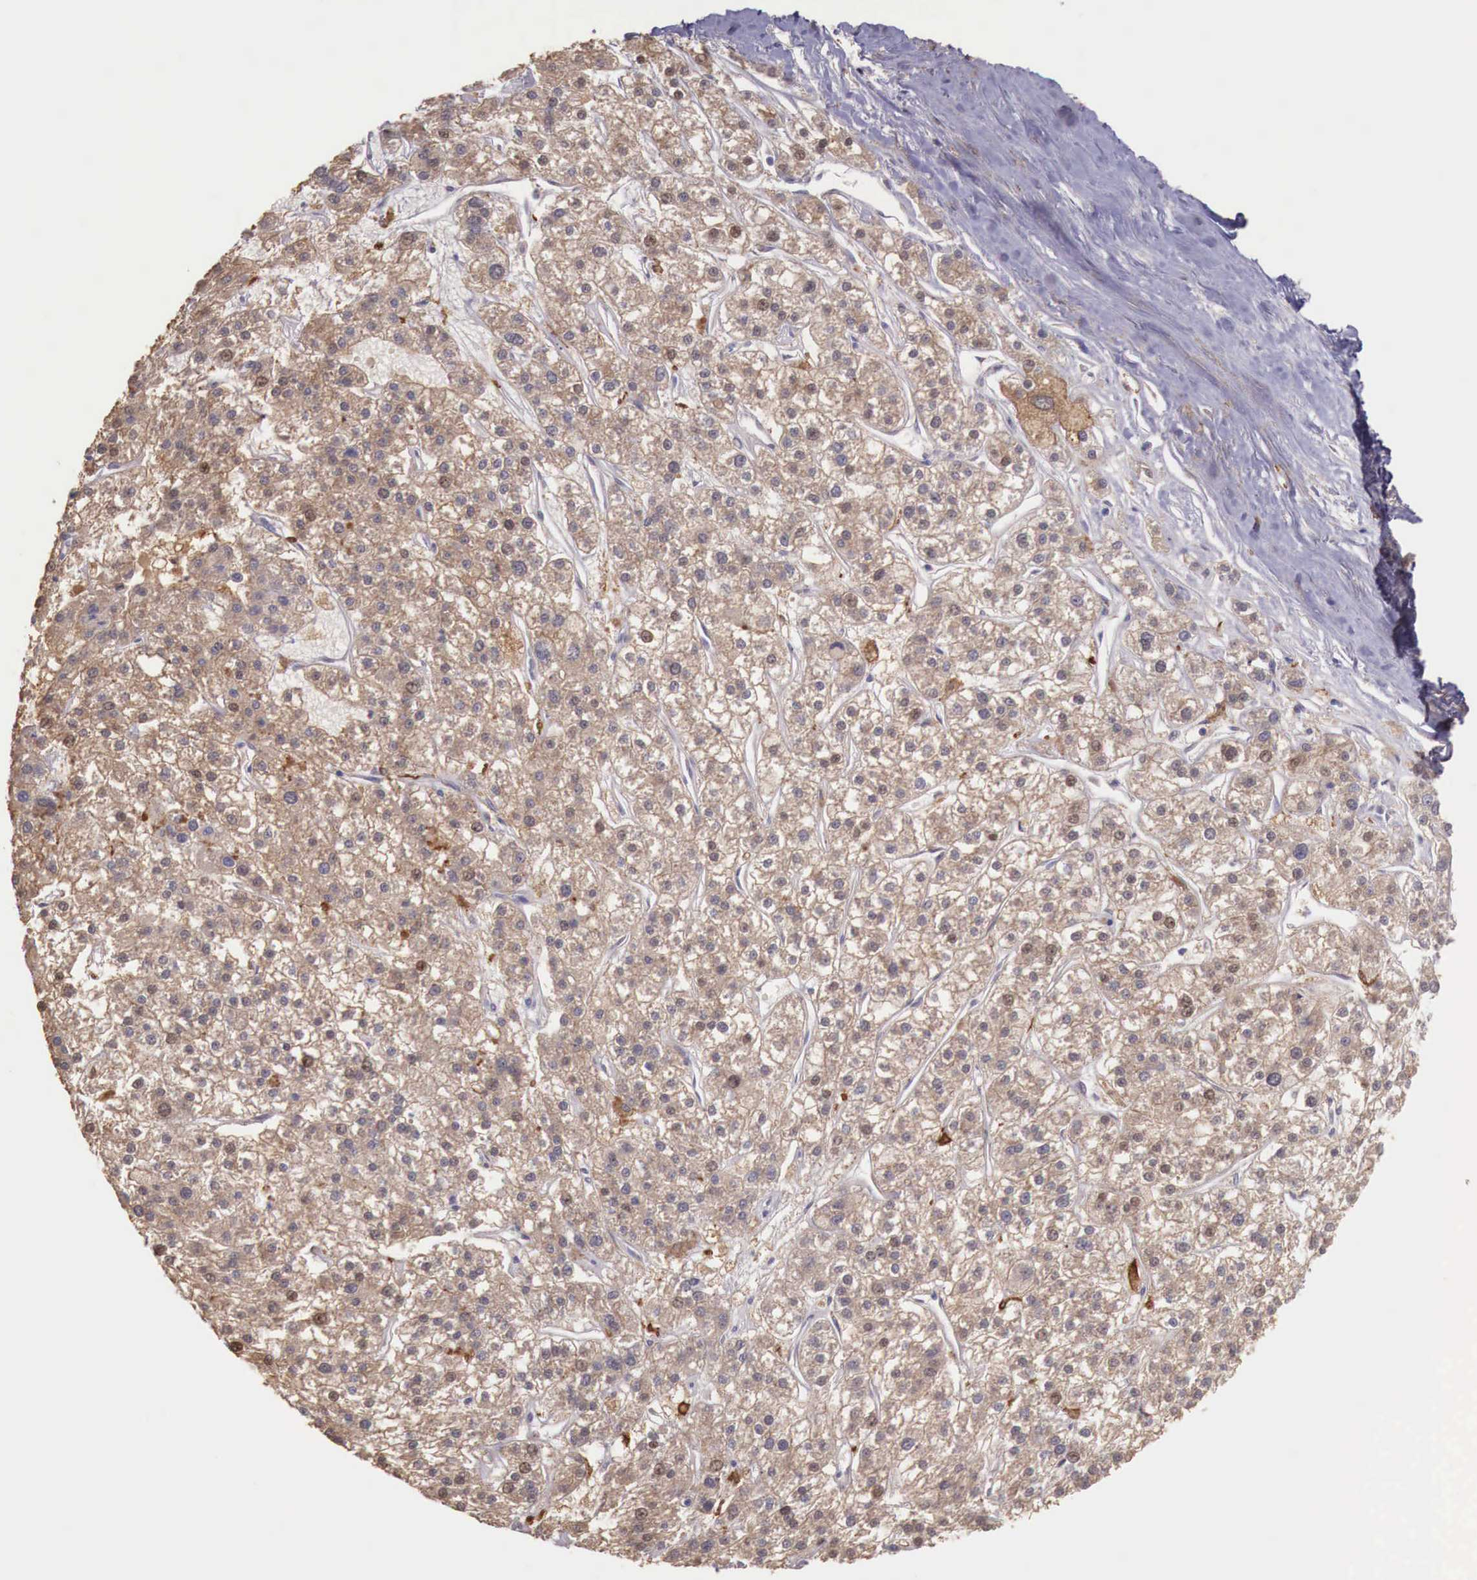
{"staining": {"intensity": "moderate", "quantity": ">75%", "location": "cytoplasmic/membranous"}, "tissue": "liver cancer", "cell_type": "Tumor cells", "image_type": "cancer", "snomed": [{"axis": "morphology", "description": "Carcinoma, Hepatocellular, NOS"}, {"axis": "topography", "description": "Liver"}], "caption": "Protein analysis of liver cancer tissue exhibits moderate cytoplasmic/membranous positivity in approximately >75% of tumor cells. The staining was performed using DAB to visualize the protein expression in brown, while the nuclei were stained in blue with hematoxylin (Magnification: 20x).", "gene": "CHRDL1", "patient": {"sex": "female", "age": 85}}